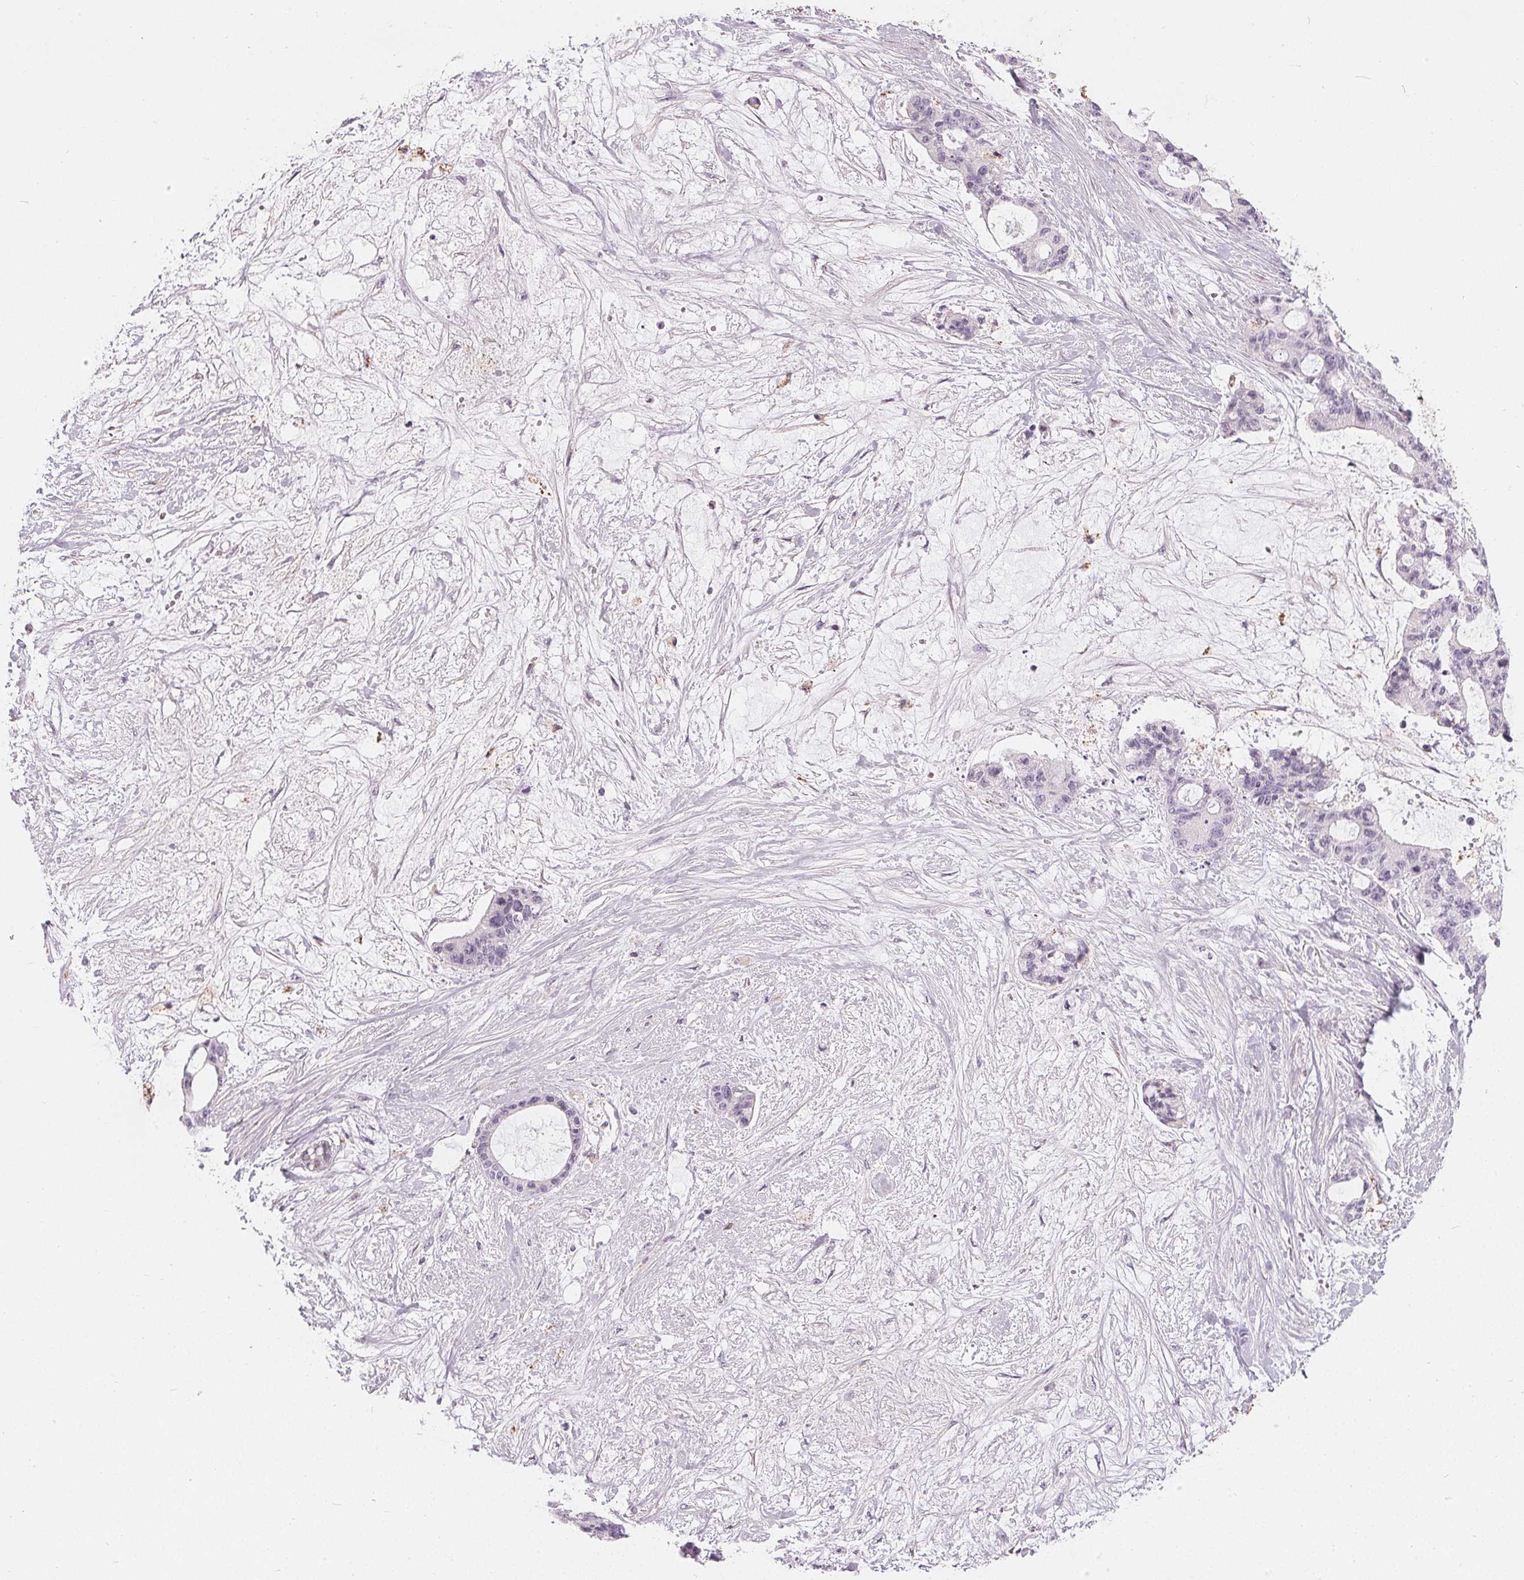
{"staining": {"intensity": "negative", "quantity": "none", "location": "none"}, "tissue": "liver cancer", "cell_type": "Tumor cells", "image_type": "cancer", "snomed": [{"axis": "morphology", "description": "Normal tissue, NOS"}, {"axis": "morphology", "description": "Cholangiocarcinoma"}, {"axis": "topography", "description": "Liver"}, {"axis": "topography", "description": "Peripheral nerve tissue"}], "caption": "Human cholangiocarcinoma (liver) stained for a protein using immunohistochemistry (IHC) displays no positivity in tumor cells.", "gene": "HOPX", "patient": {"sex": "female", "age": 73}}